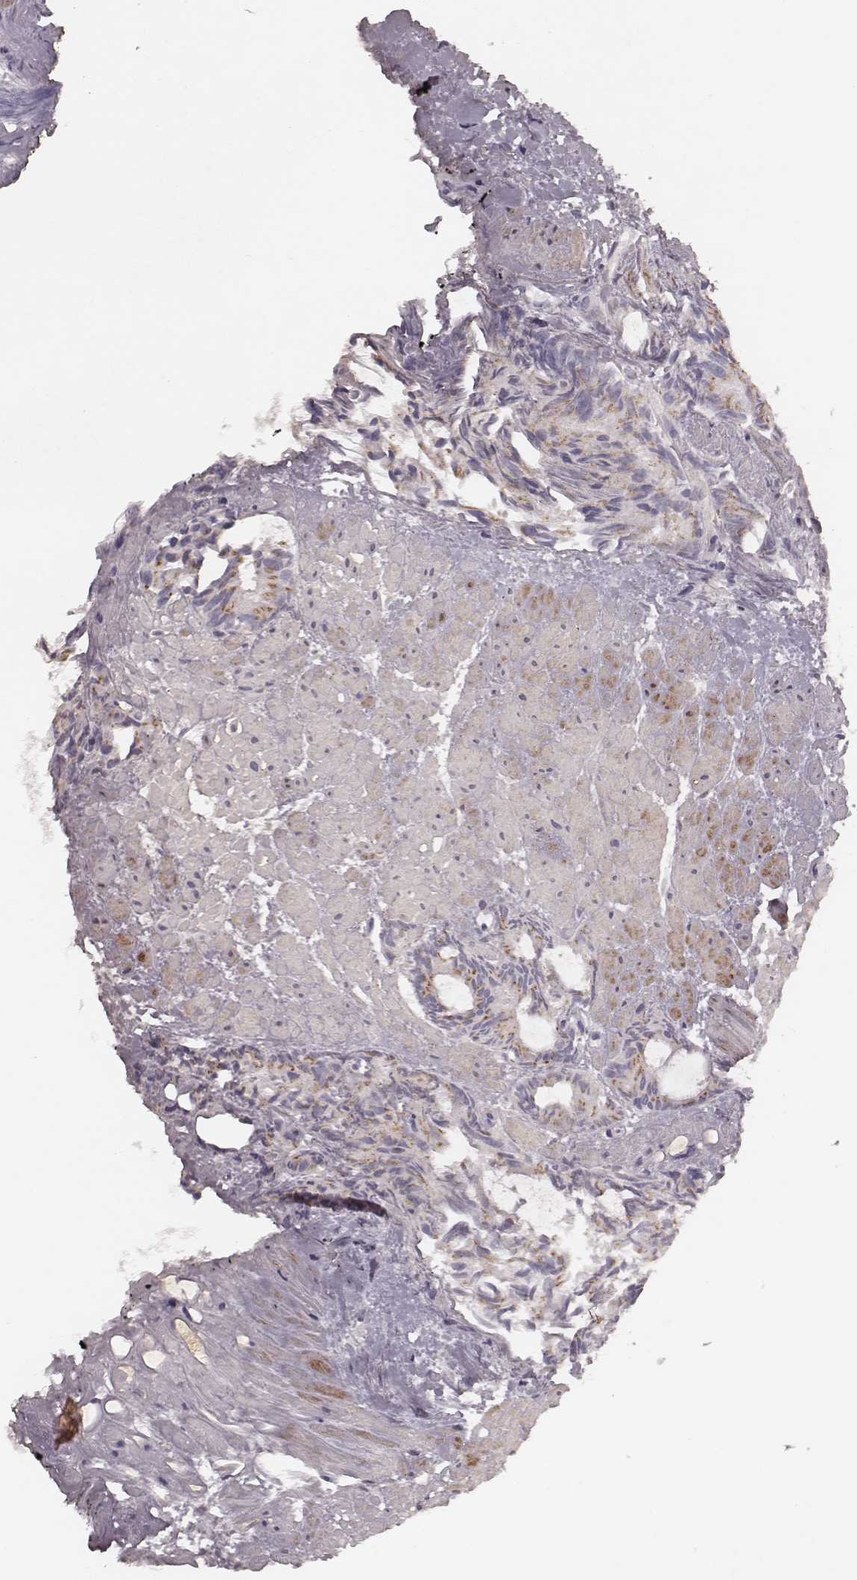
{"staining": {"intensity": "negative", "quantity": "none", "location": "none"}, "tissue": "prostate cancer", "cell_type": "Tumor cells", "image_type": "cancer", "snomed": [{"axis": "morphology", "description": "Adenocarcinoma, High grade"}, {"axis": "topography", "description": "Prostate"}], "caption": "This is an IHC photomicrograph of prostate high-grade adenocarcinoma. There is no staining in tumor cells.", "gene": "FAM13B", "patient": {"sex": "male", "age": 79}}